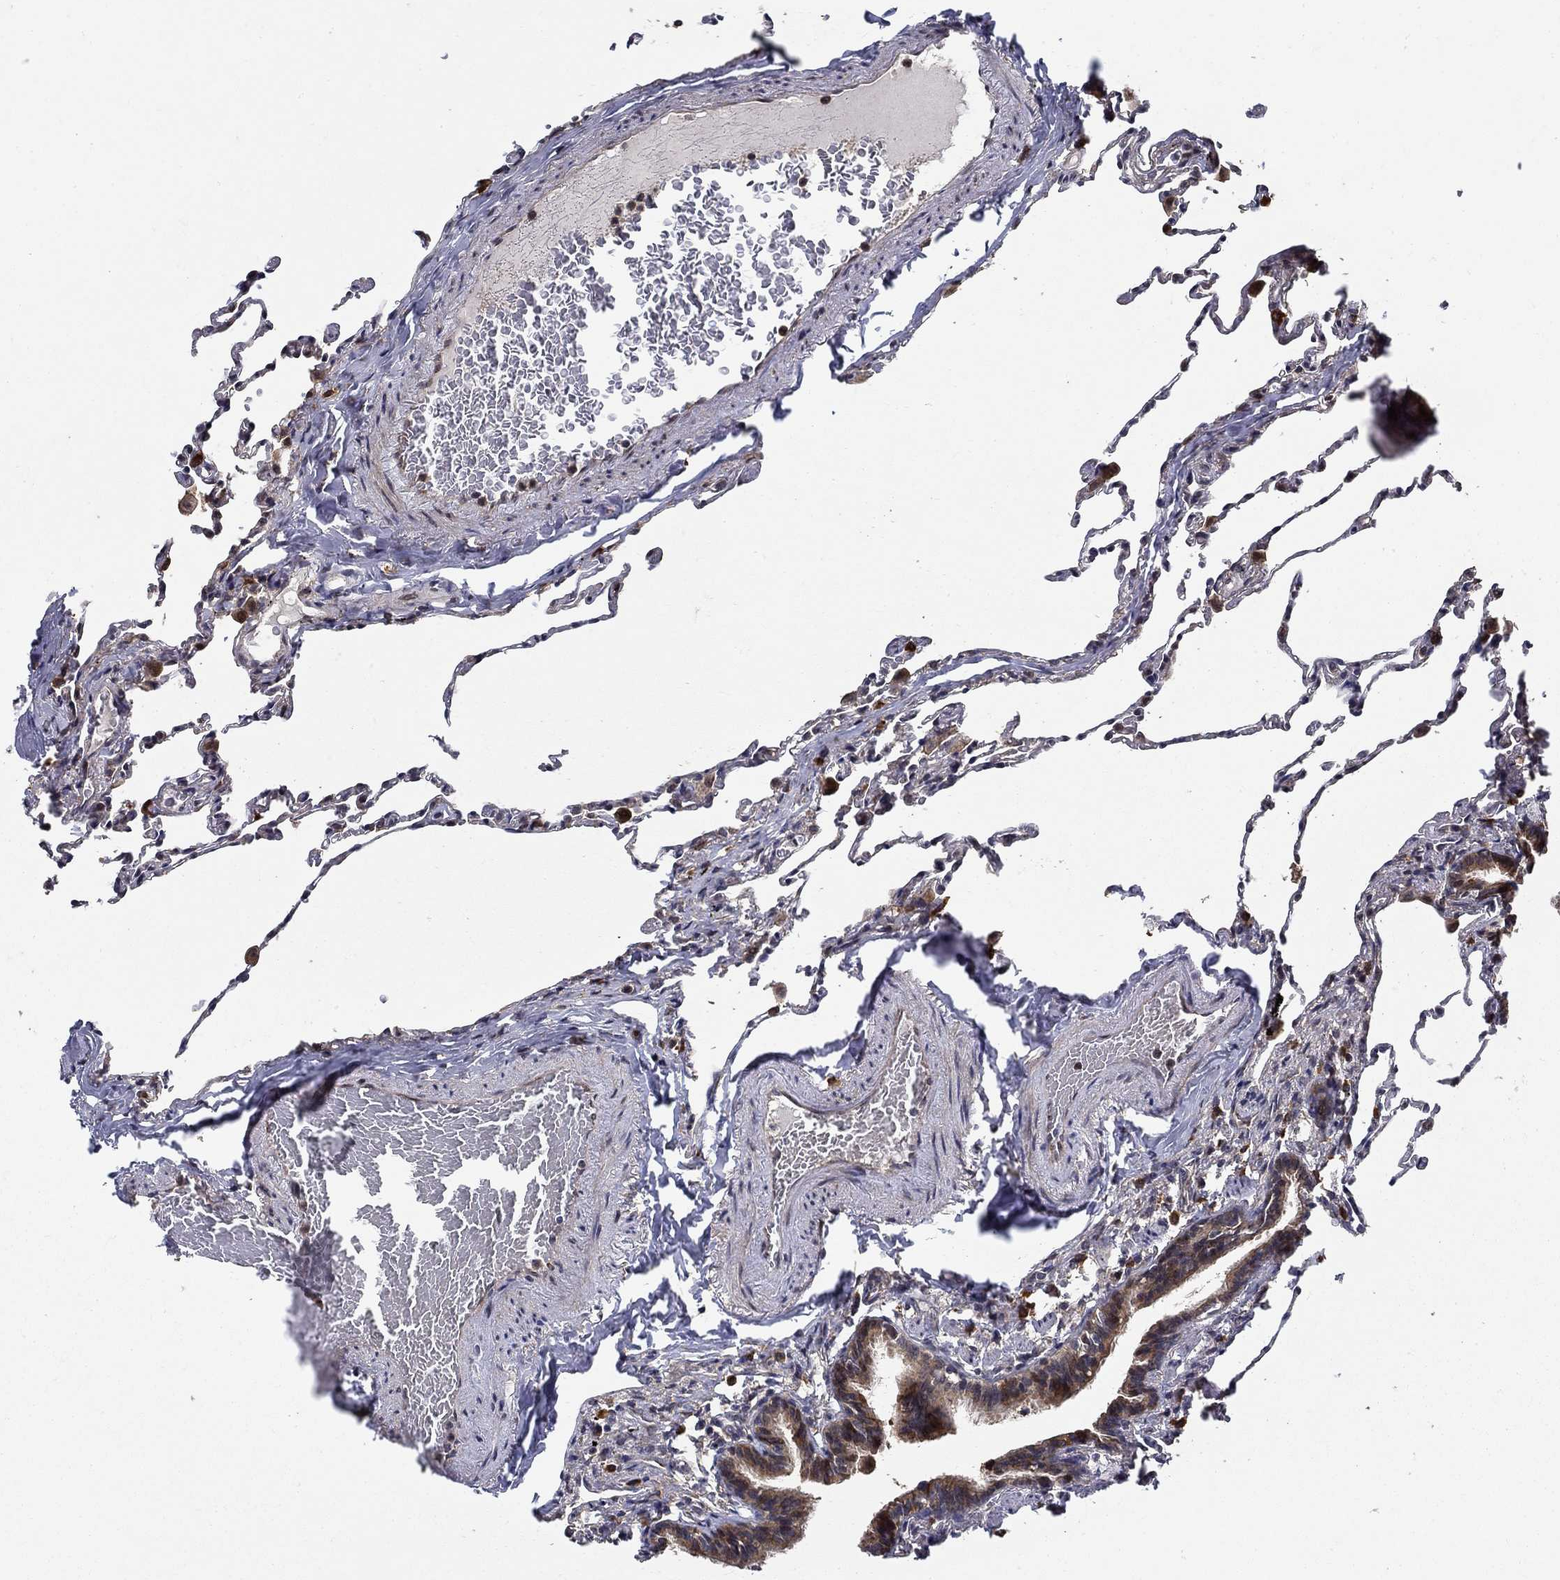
{"staining": {"intensity": "negative", "quantity": "none", "location": "none"}, "tissue": "lung", "cell_type": "Alveolar cells", "image_type": "normal", "snomed": [{"axis": "morphology", "description": "Normal tissue, NOS"}, {"axis": "topography", "description": "Lung"}], "caption": "Alveolar cells are negative for protein expression in benign human lung. (DAB (3,3'-diaminobenzidine) immunohistochemistry (IHC), high magnification).", "gene": "ZNF594", "patient": {"sex": "female", "age": 57}}